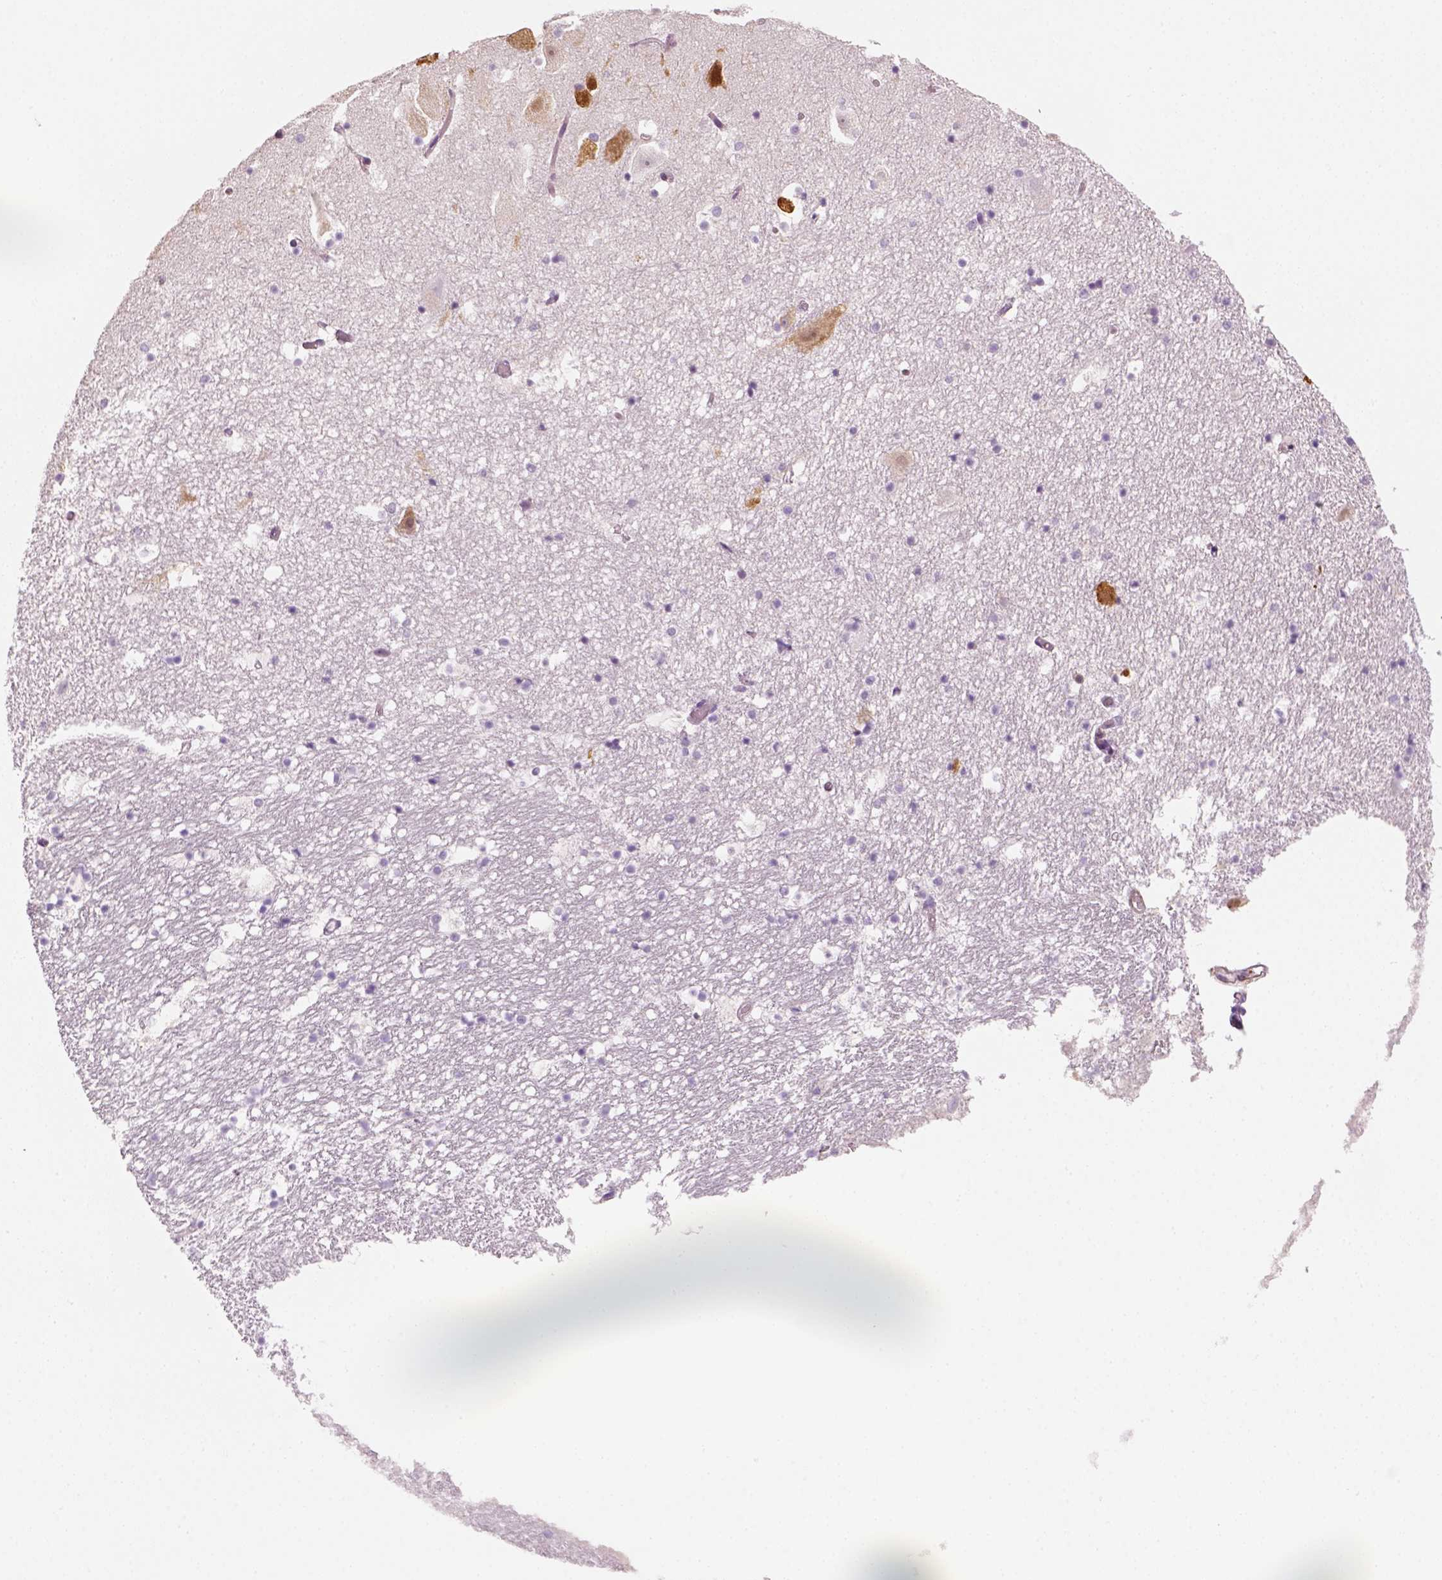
{"staining": {"intensity": "negative", "quantity": "none", "location": "none"}, "tissue": "hippocampus", "cell_type": "Glial cells", "image_type": "normal", "snomed": [{"axis": "morphology", "description": "Normal tissue, NOS"}, {"axis": "topography", "description": "Hippocampus"}], "caption": "Unremarkable hippocampus was stained to show a protein in brown. There is no significant positivity in glial cells. (DAB (3,3'-diaminobenzidine) IHC visualized using brightfield microscopy, high magnification).", "gene": "FAM163B", "patient": {"sex": "male", "age": 26}}